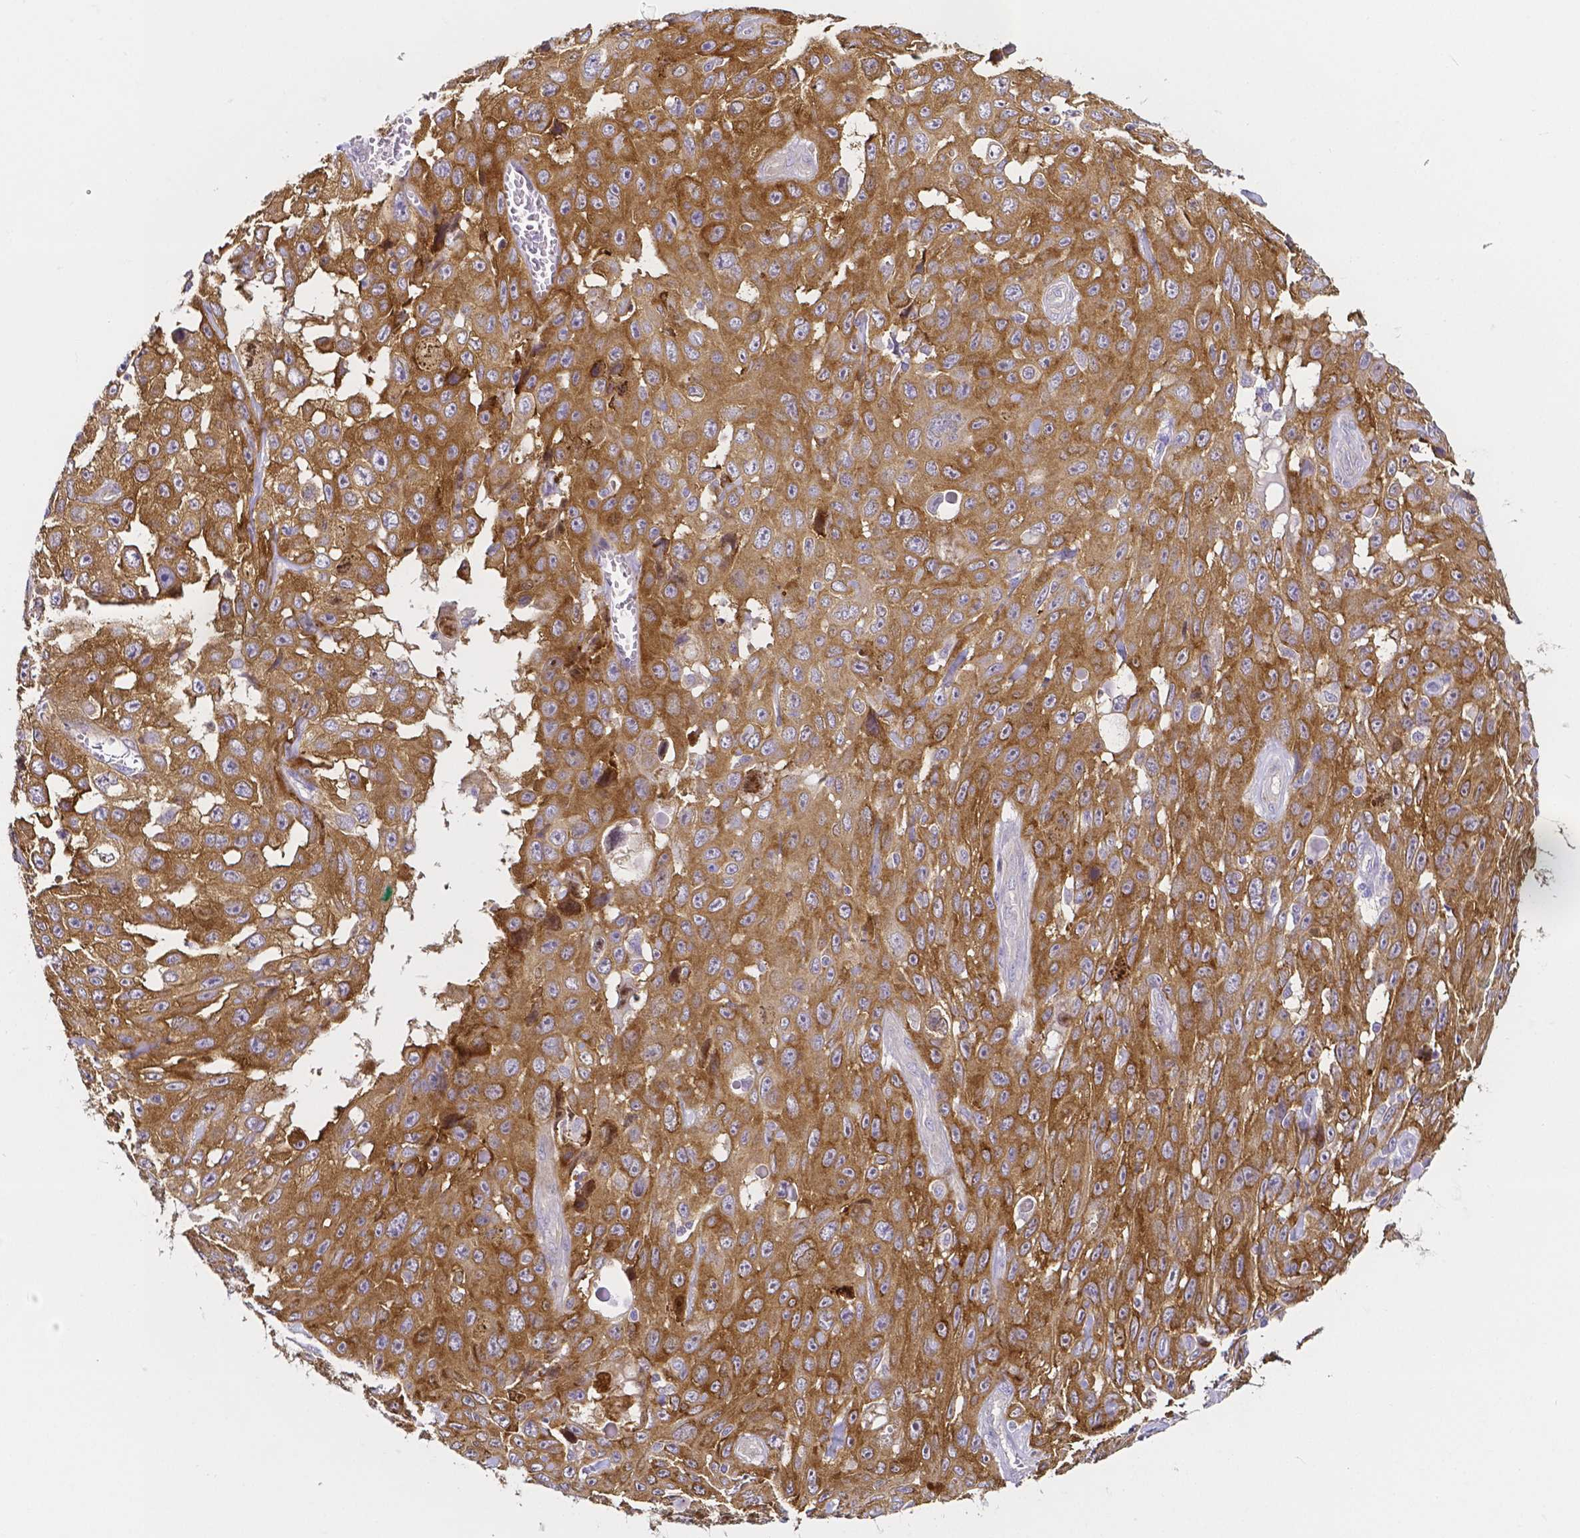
{"staining": {"intensity": "moderate", "quantity": ">75%", "location": "cytoplasmic/membranous"}, "tissue": "skin cancer", "cell_type": "Tumor cells", "image_type": "cancer", "snomed": [{"axis": "morphology", "description": "Squamous cell carcinoma, NOS"}, {"axis": "topography", "description": "Skin"}], "caption": "Protein staining displays moderate cytoplasmic/membranous expression in approximately >75% of tumor cells in skin squamous cell carcinoma. The protein is stained brown, and the nuclei are stained in blue (DAB IHC with brightfield microscopy, high magnification).", "gene": "PKP3", "patient": {"sex": "male", "age": 82}}